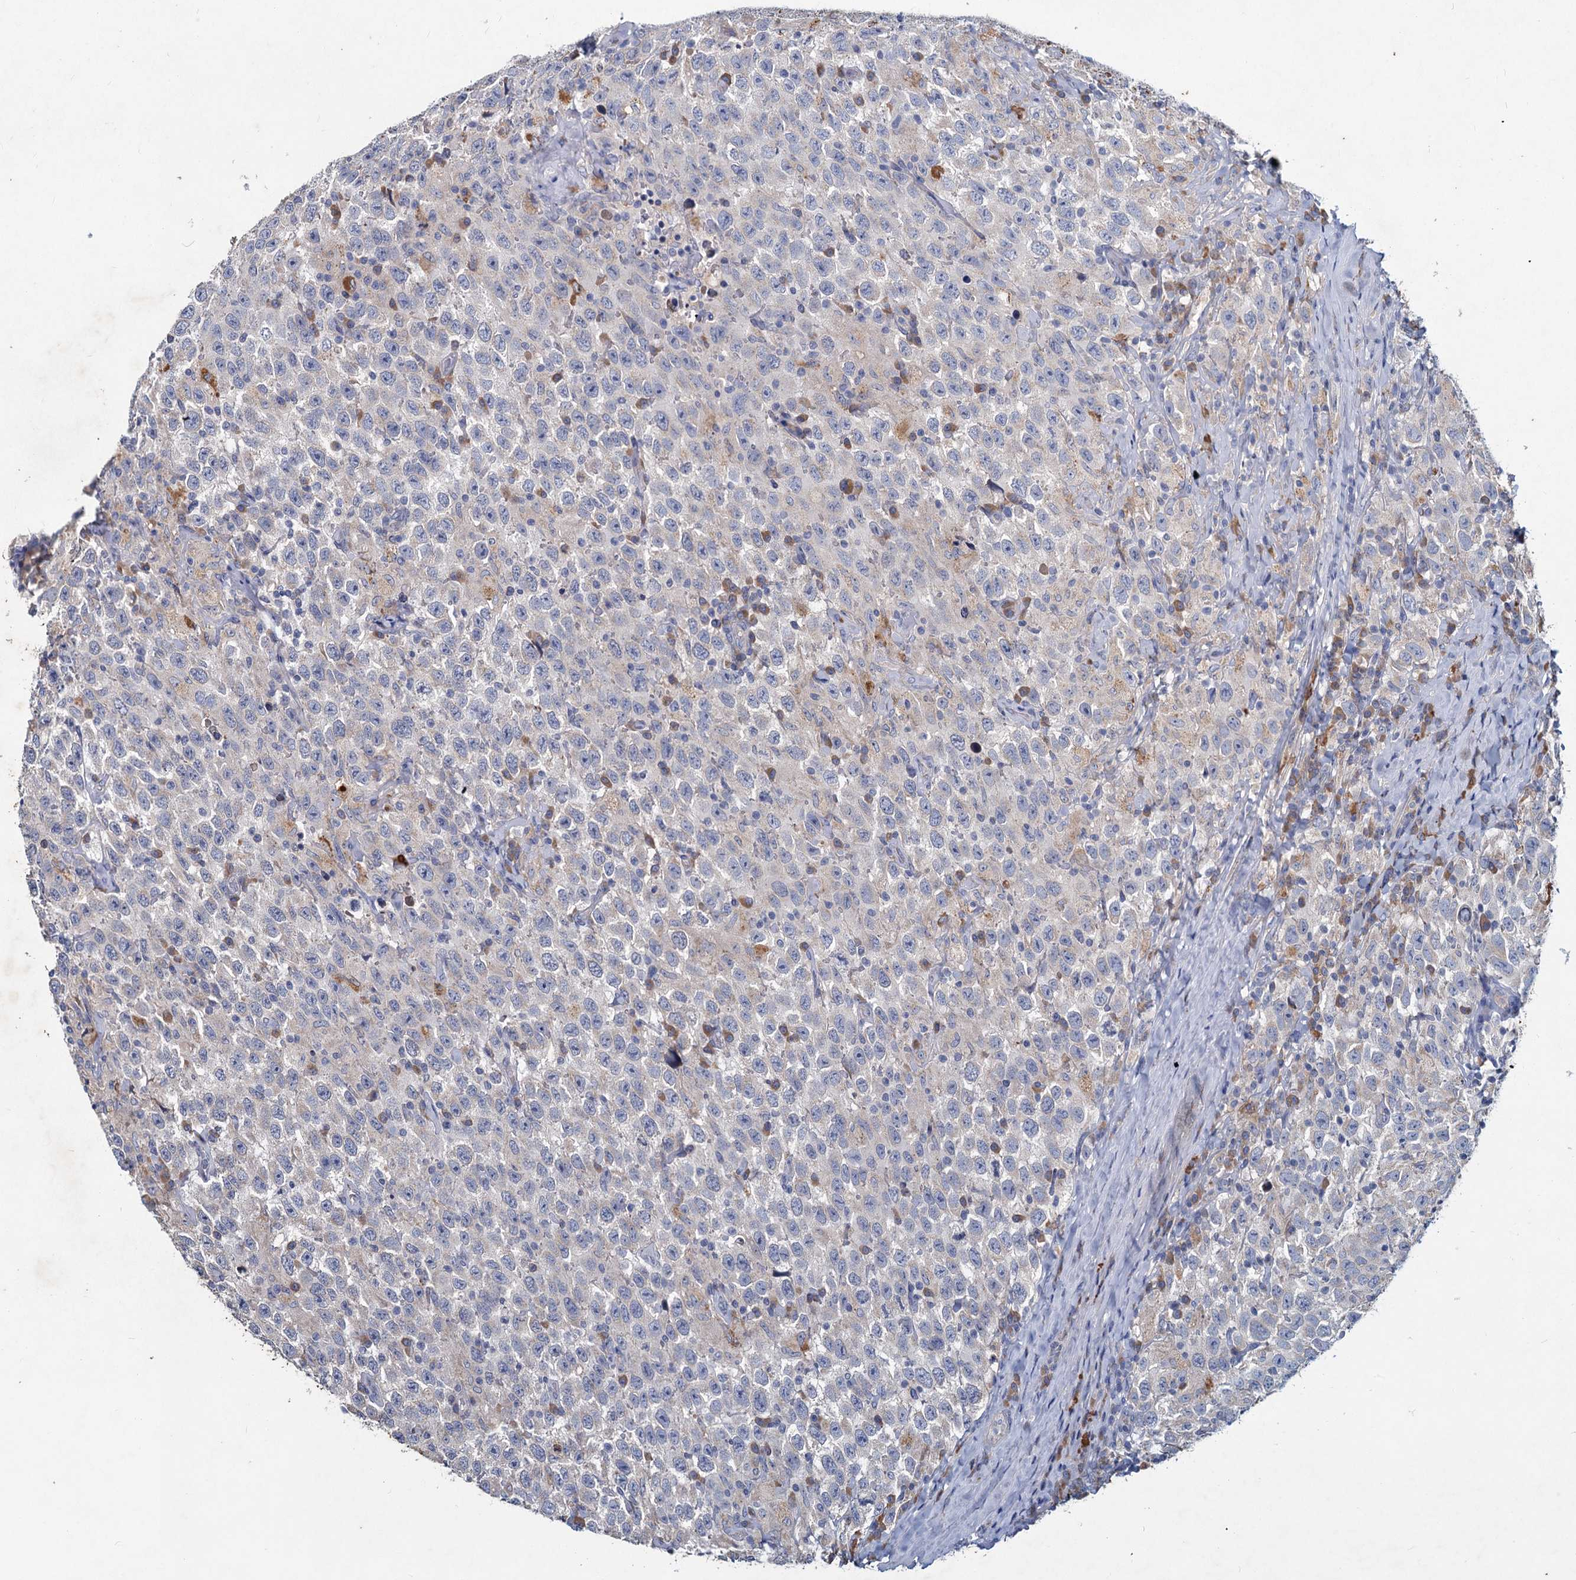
{"staining": {"intensity": "negative", "quantity": "none", "location": "none"}, "tissue": "testis cancer", "cell_type": "Tumor cells", "image_type": "cancer", "snomed": [{"axis": "morphology", "description": "Seminoma, NOS"}, {"axis": "topography", "description": "Testis"}], "caption": "Immunohistochemical staining of testis cancer (seminoma) demonstrates no significant positivity in tumor cells.", "gene": "TMX2", "patient": {"sex": "male", "age": 41}}